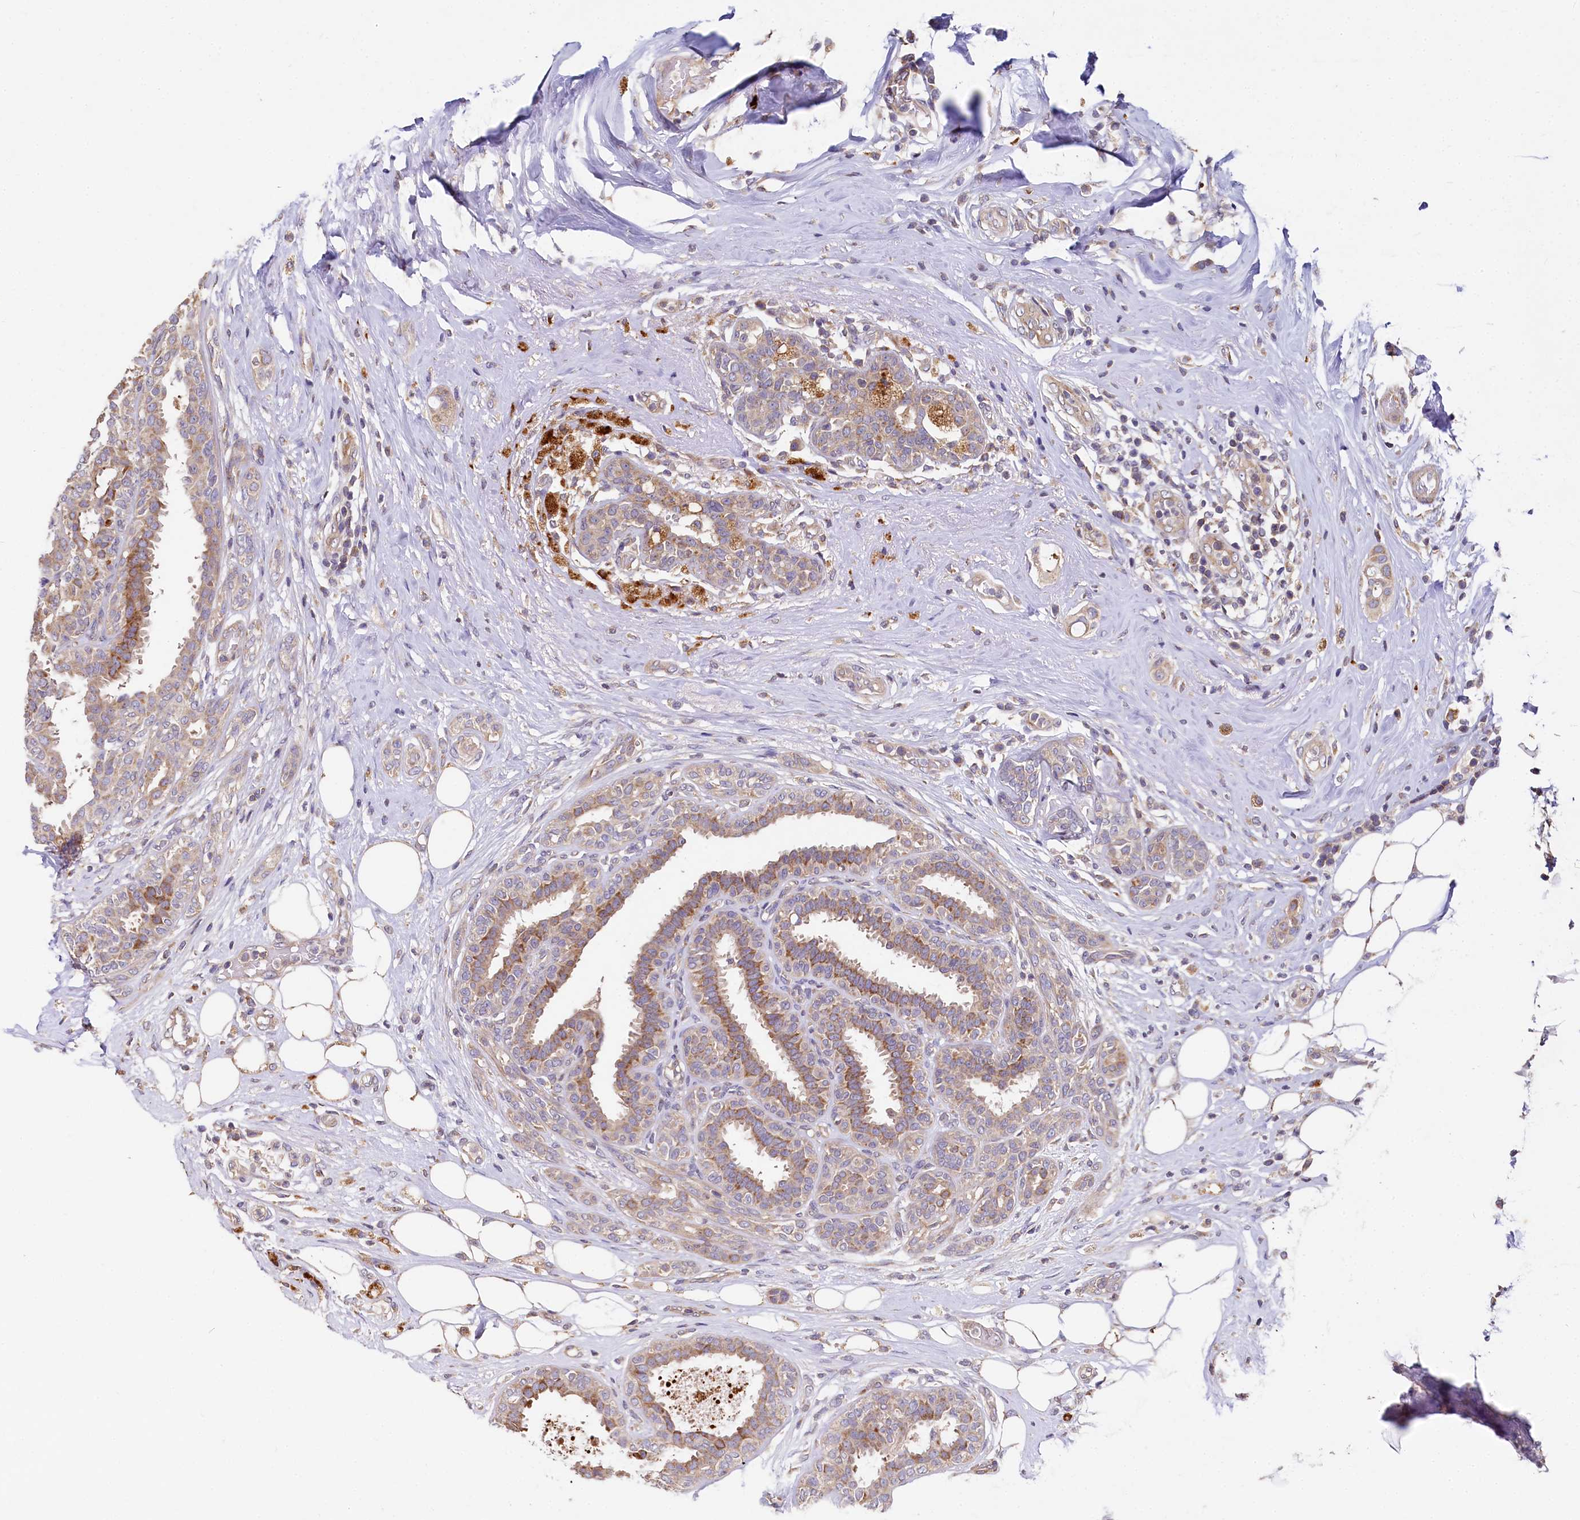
{"staining": {"intensity": "weak", "quantity": ">75%", "location": "cytoplasmic/membranous"}, "tissue": "breast cancer", "cell_type": "Tumor cells", "image_type": "cancer", "snomed": [{"axis": "morphology", "description": "Lobular carcinoma"}, {"axis": "topography", "description": "Breast"}], "caption": "DAB immunohistochemical staining of human breast lobular carcinoma shows weak cytoplasmic/membranous protein positivity in about >75% of tumor cells.", "gene": "SPRYD3", "patient": {"sex": "female", "age": 51}}